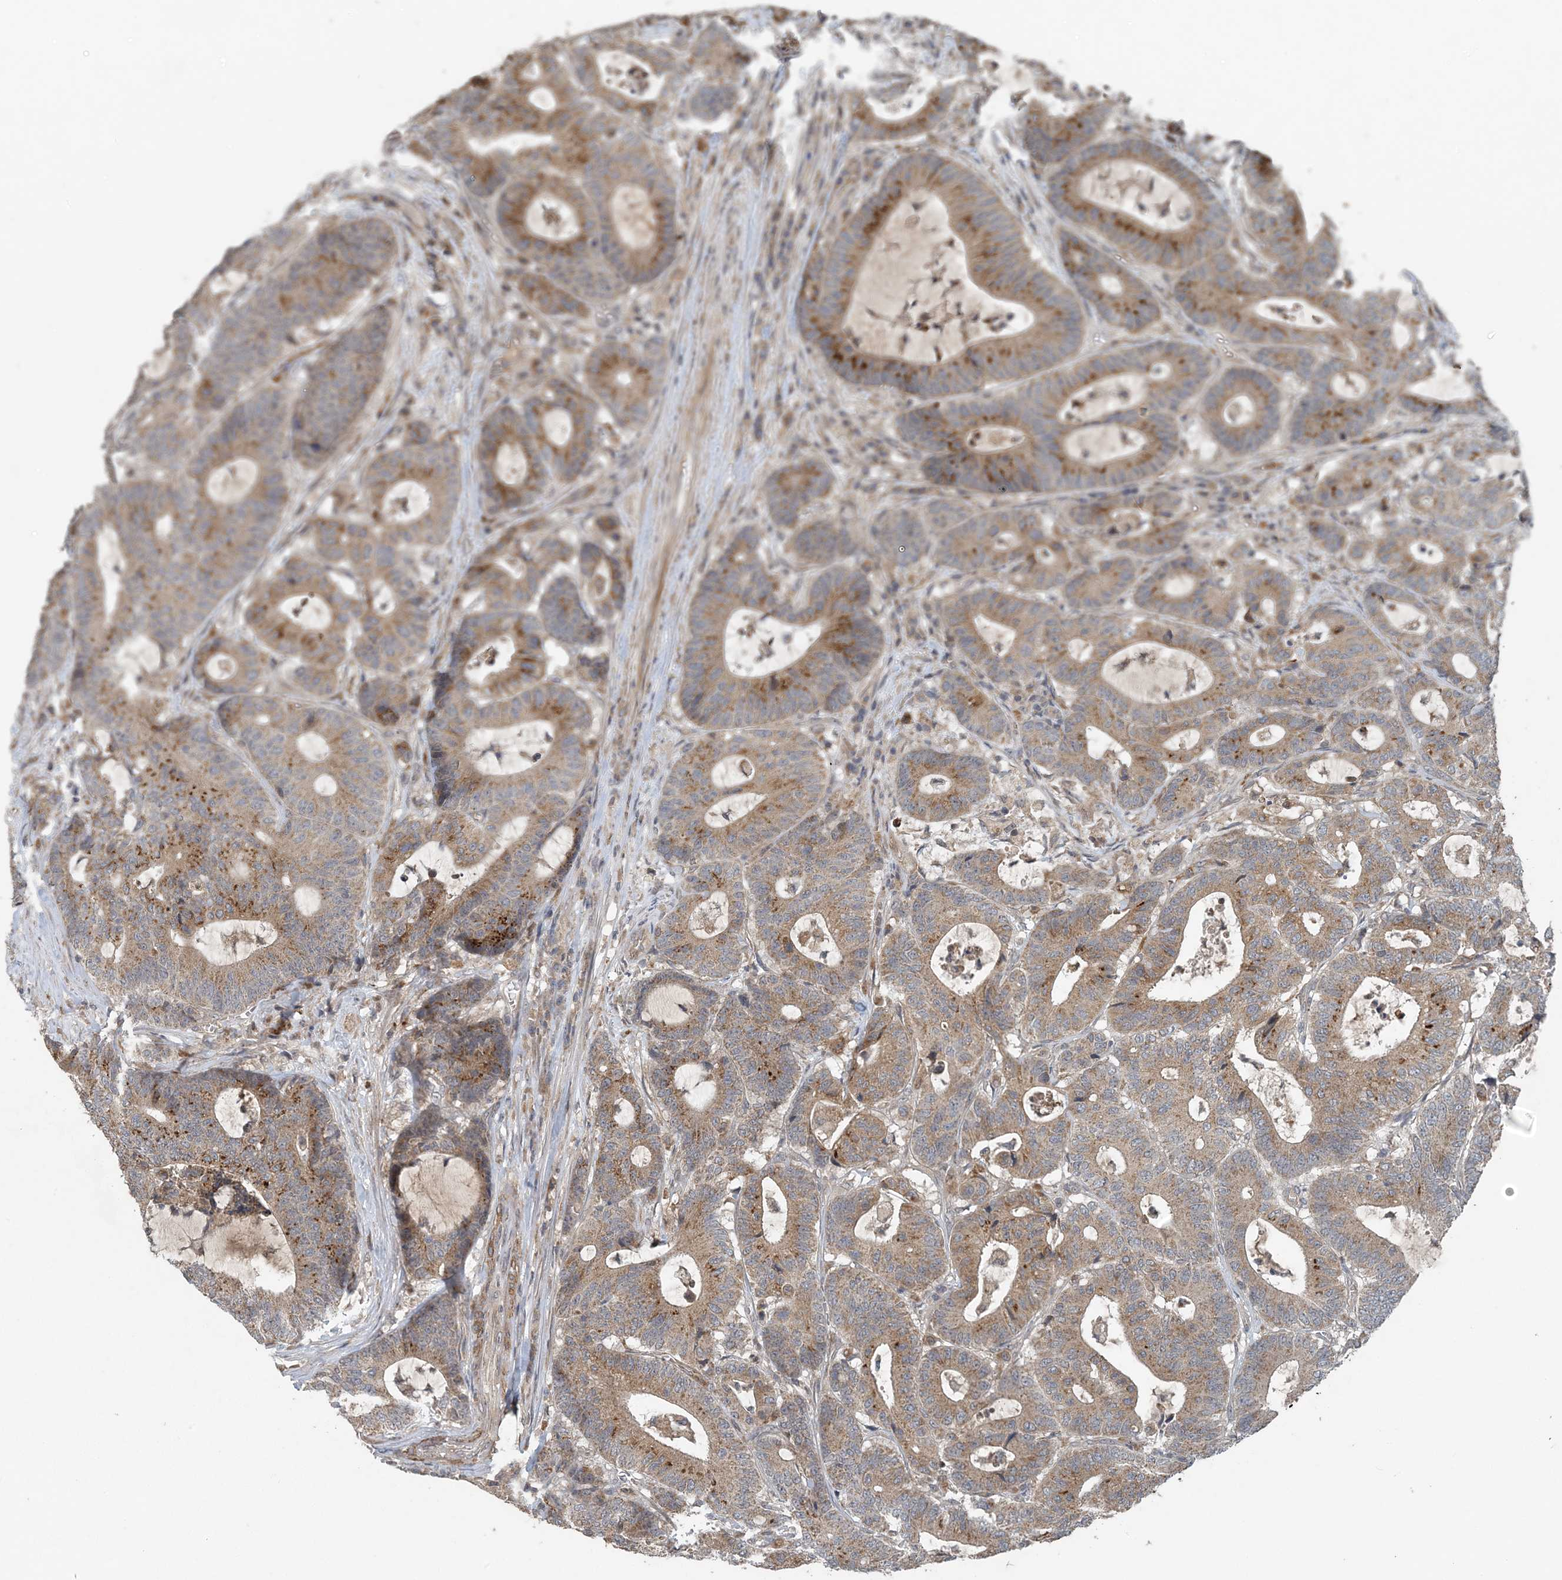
{"staining": {"intensity": "moderate", "quantity": ">75%", "location": "cytoplasmic/membranous"}, "tissue": "colorectal cancer", "cell_type": "Tumor cells", "image_type": "cancer", "snomed": [{"axis": "morphology", "description": "Adenocarcinoma, NOS"}, {"axis": "topography", "description": "Colon"}], "caption": "A brown stain labels moderate cytoplasmic/membranous positivity of a protein in adenocarcinoma (colorectal) tumor cells.", "gene": "MYO9B", "patient": {"sex": "female", "age": 84}}